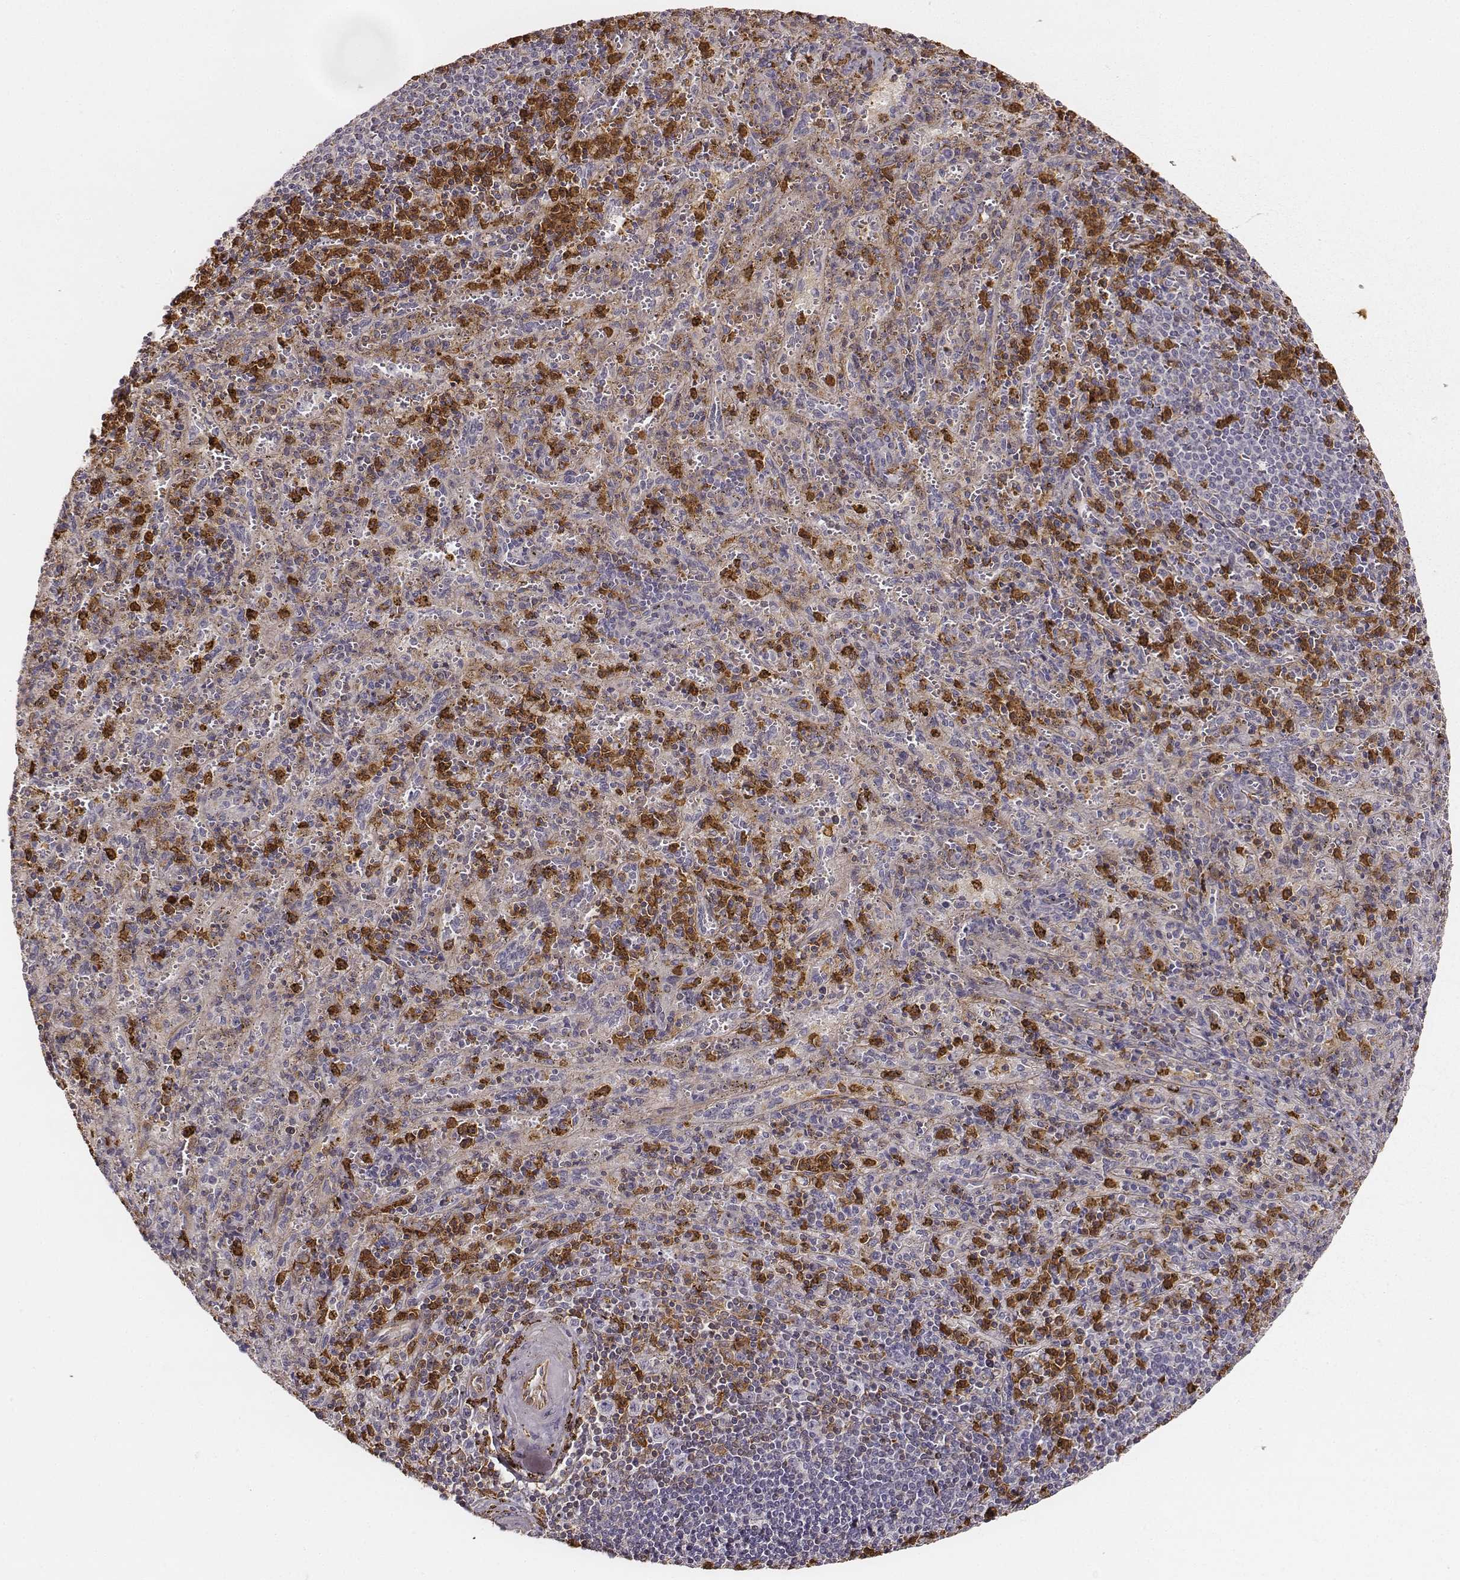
{"staining": {"intensity": "strong", "quantity": "25%-75%", "location": "cytoplasmic/membranous"}, "tissue": "spleen", "cell_type": "Cells in red pulp", "image_type": "normal", "snomed": [{"axis": "morphology", "description": "Normal tissue, NOS"}, {"axis": "topography", "description": "Spleen"}], "caption": "This is a photomicrograph of immunohistochemistry staining of unremarkable spleen, which shows strong expression in the cytoplasmic/membranous of cells in red pulp.", "gene": "ZYX", "patient": {"sex": "male", "age": 57}}